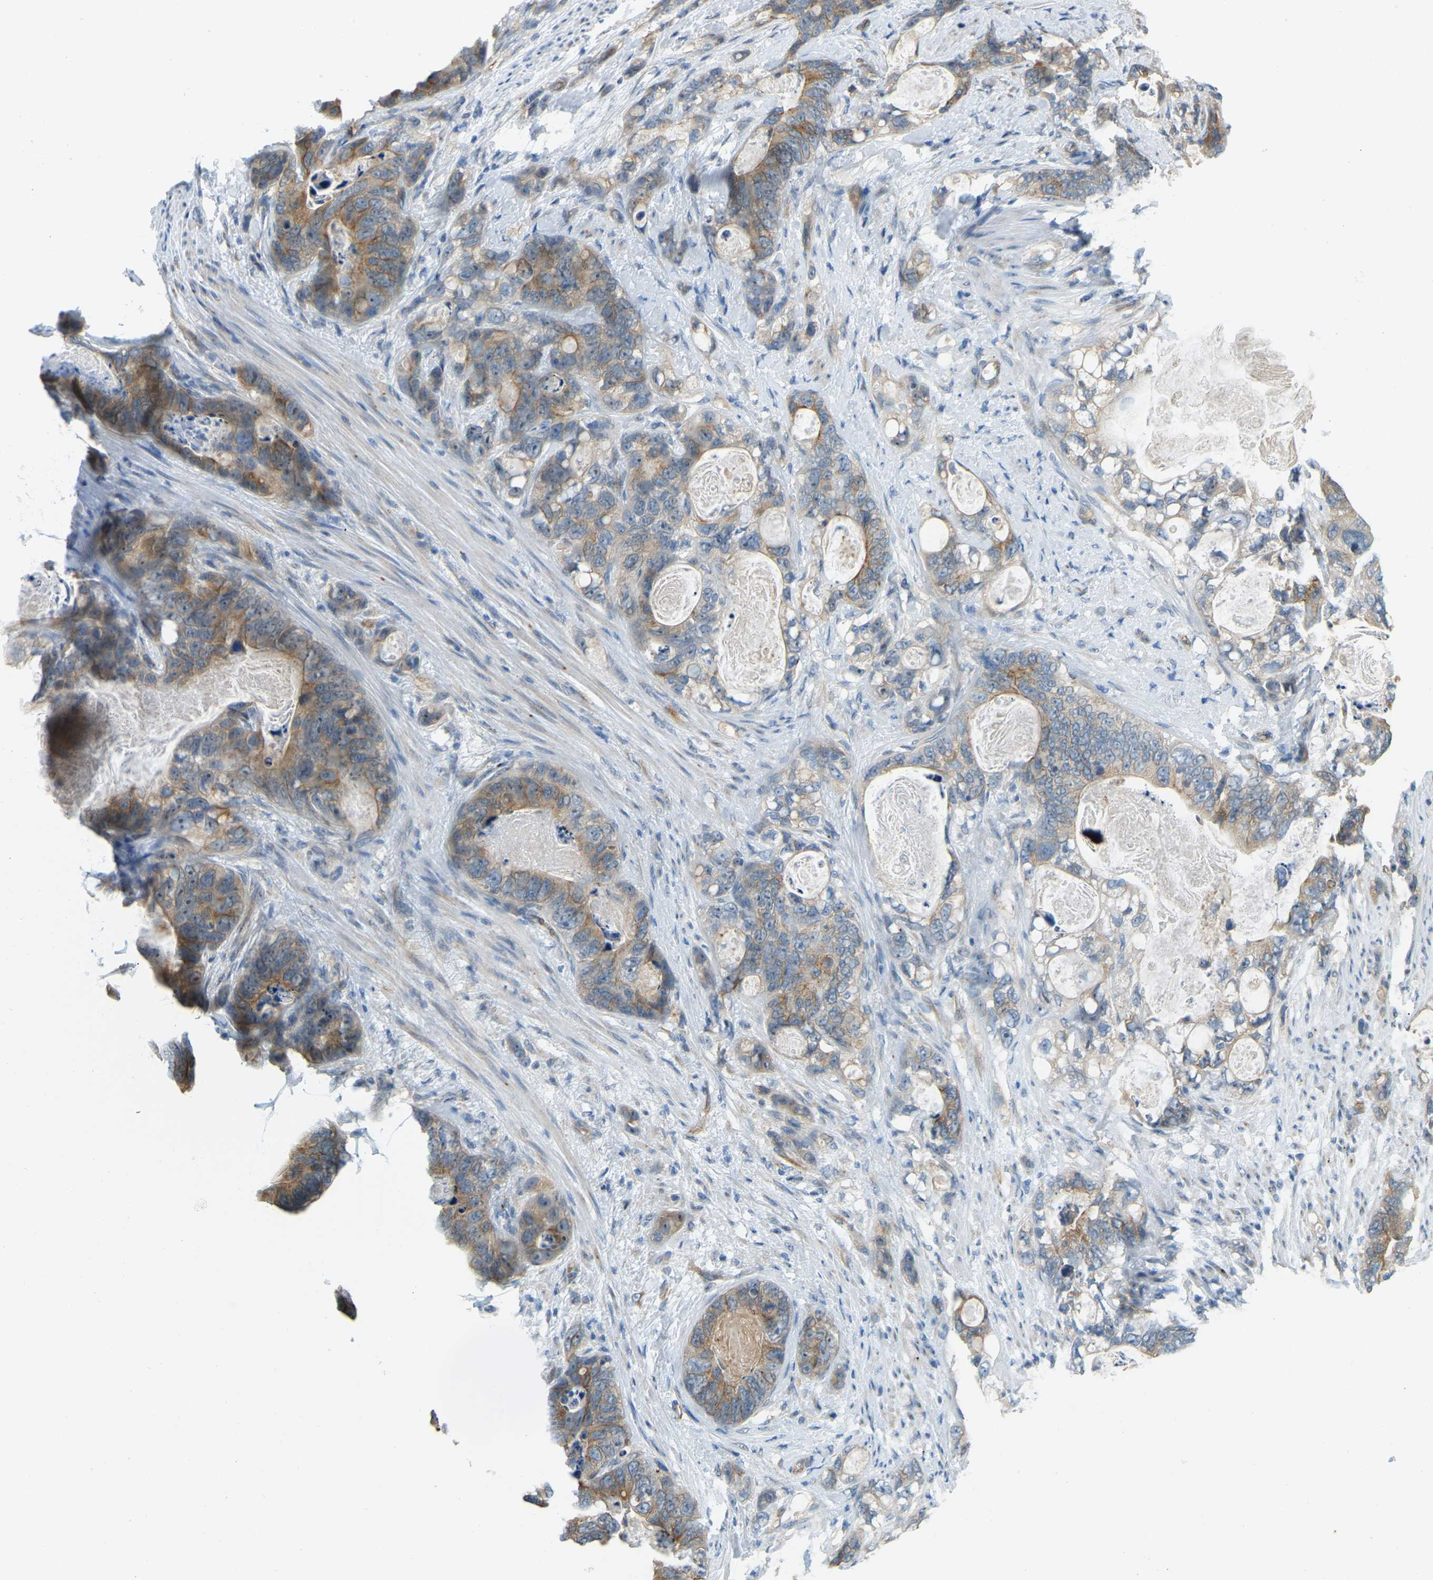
{"staining": {"intensity": "moderate", "quantity": "25%-75%", "location": "cytoplasmic/membranous"}, "tissue": "stomach cancer", "cell_type": "Tumor cells", "image_type": "cancer", "snomed": [{"axis": "morphology", "description": "Normal tissue, NOS"}, {"axis": "morphology", "description": "Adenocarcinoma, NOS"}, {"axis": "topography", "description": "Stomach"}], "caption": "IHC micrograph of neoplastic tissue: human stomach cancer (adenocarcinoma) stained using immunohistochemistry (IHC) displays medium levels of moderate protein expression localized specifically in the cytoplasmic/membranous of tumor cells, appearing as a cytoplasmic/membranous brown color.", "gene": "NME8", "patient": {"sex": "female", "age": 89}}